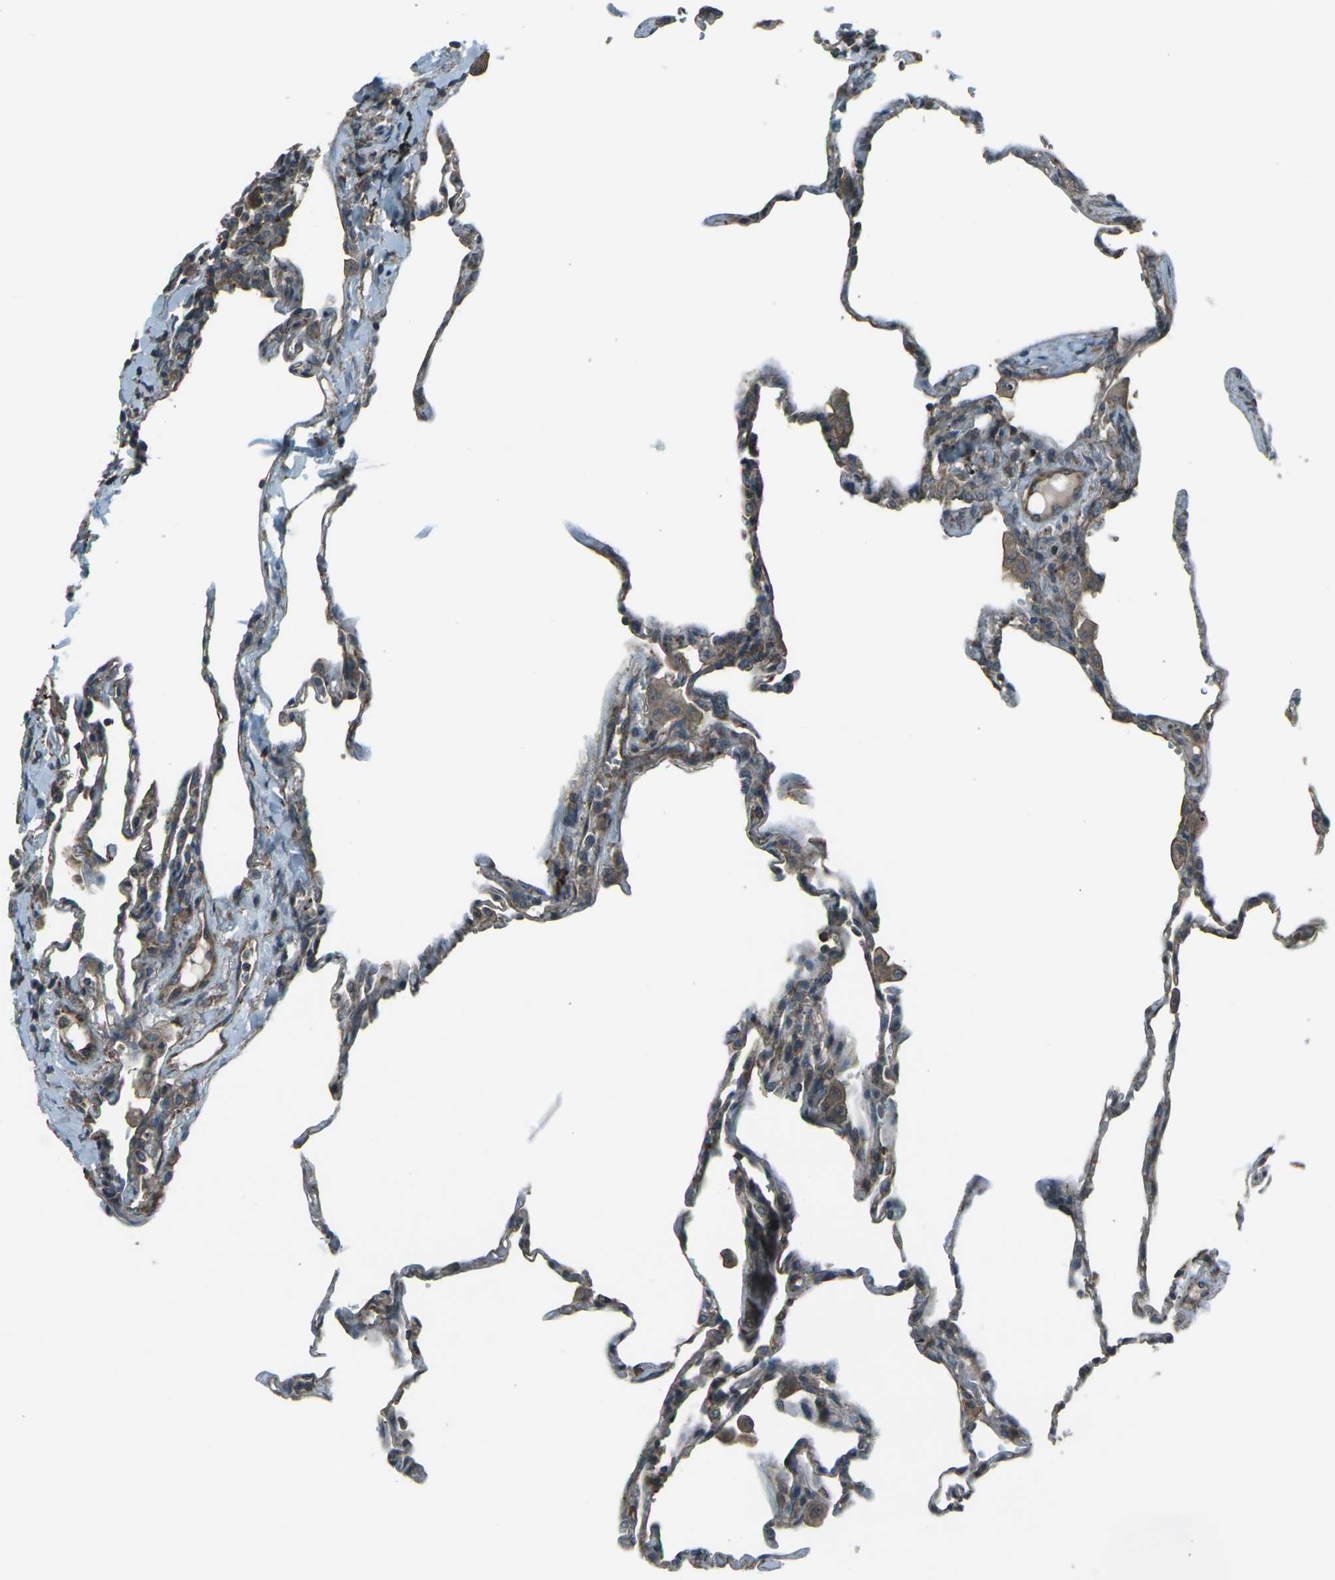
{"staining": {"intensity": "moderate", "quantity": "25%-75%", "location": "cytoplasmic/membranous"}, "tissue": "lung", "cell_type": "Alveolar cells", "image_type": "normal", "snomed": [{"axis": "morphology", "description": "Normal tissue, NOS"}, {"axis": "topography", "description": "Lung"}], "caption": "IHC photomicrograph of normal human lung stained for a protein (brown), which reveals medium levels of moderate cytoplasmic/membranous staining in approximately 25%-75% of alveolar cells.", "gene": "LSMEM1", "patient": {"sex": "male", "age": 59}}